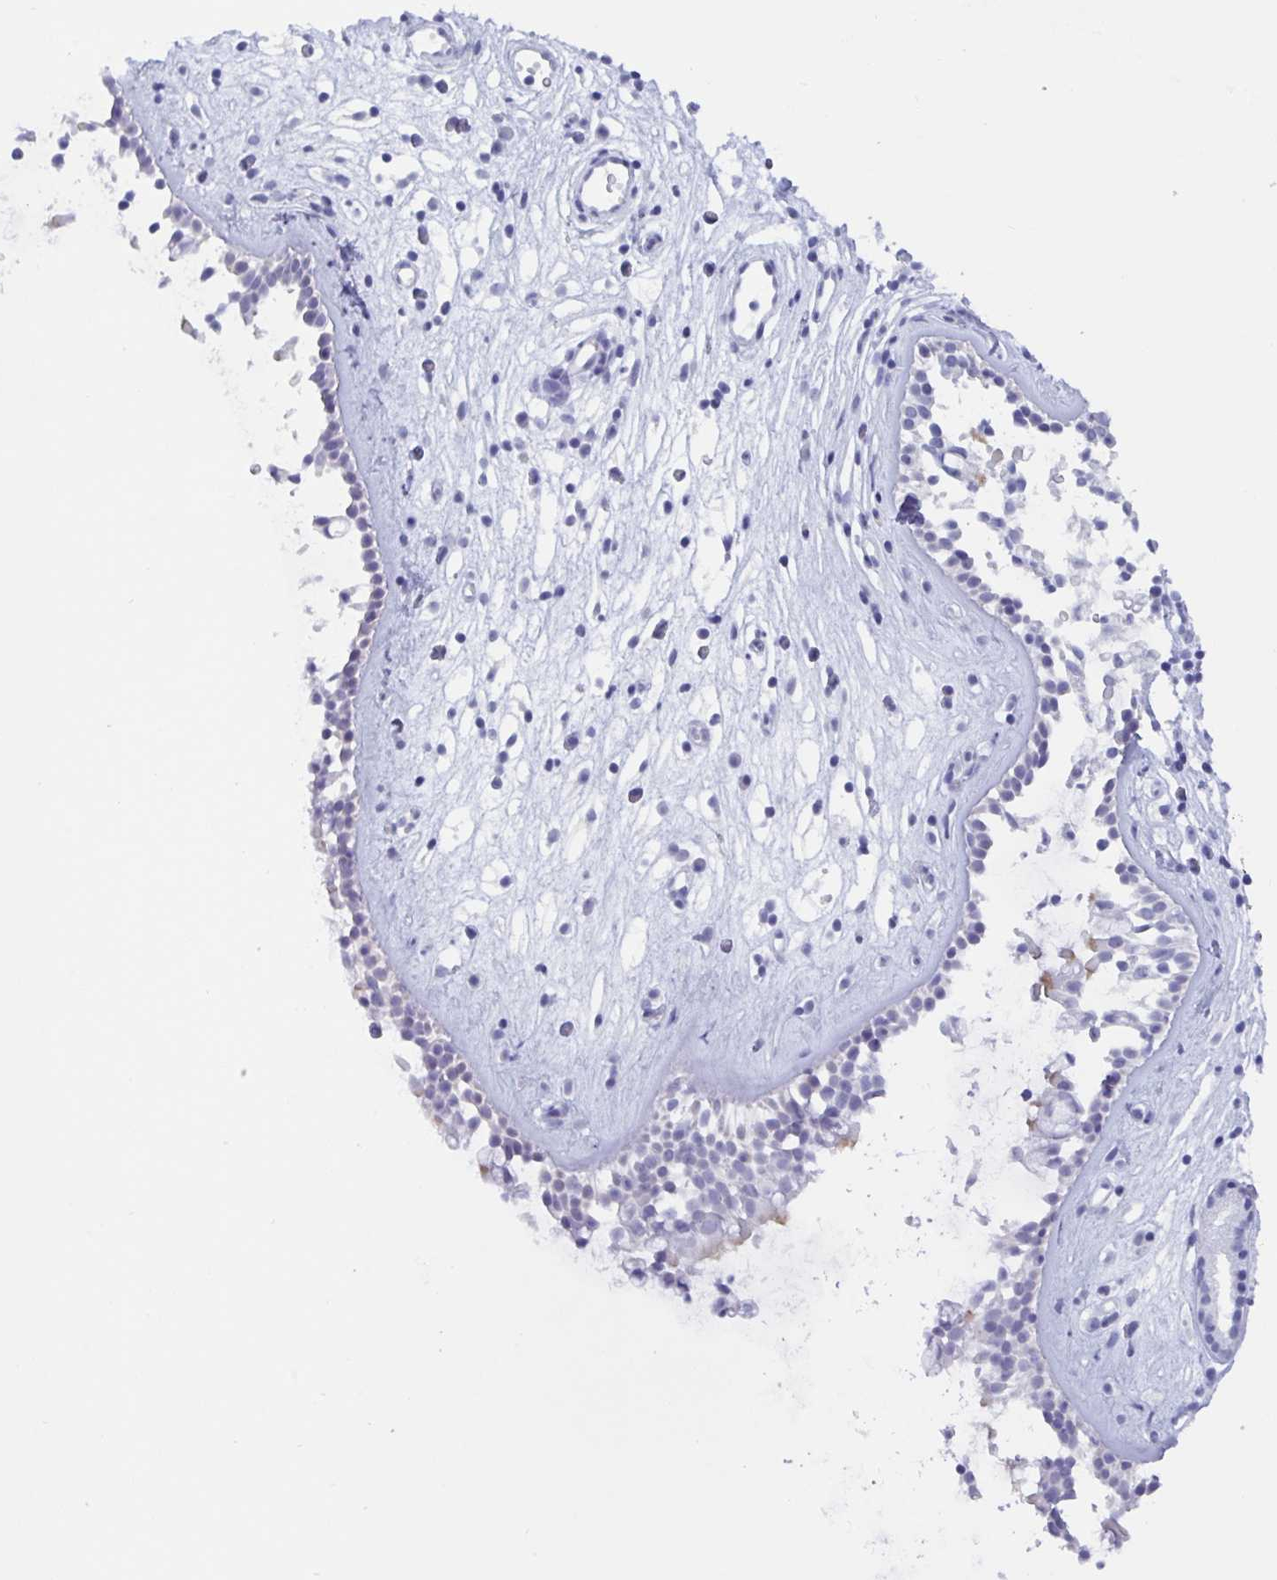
{"staining": {"intensity": "negative", "quantity": "none", "location": "none"}, "tissue": "nasopharynx", "cell_type": "Respiratory epithelial cells", "image_type": "normal", "snomed": [{"axis": "morphology", "description": "Normal tissue, NOS"}, {"axis": "topography", "description": "Nasopharynx"}], "caption": "This is an IHC micrograph of normal human nasopharynx. There is no staining in respiratory epithelial cells.", "gene": "CDX4", "patient": {"sex": "male", "age": 32}}